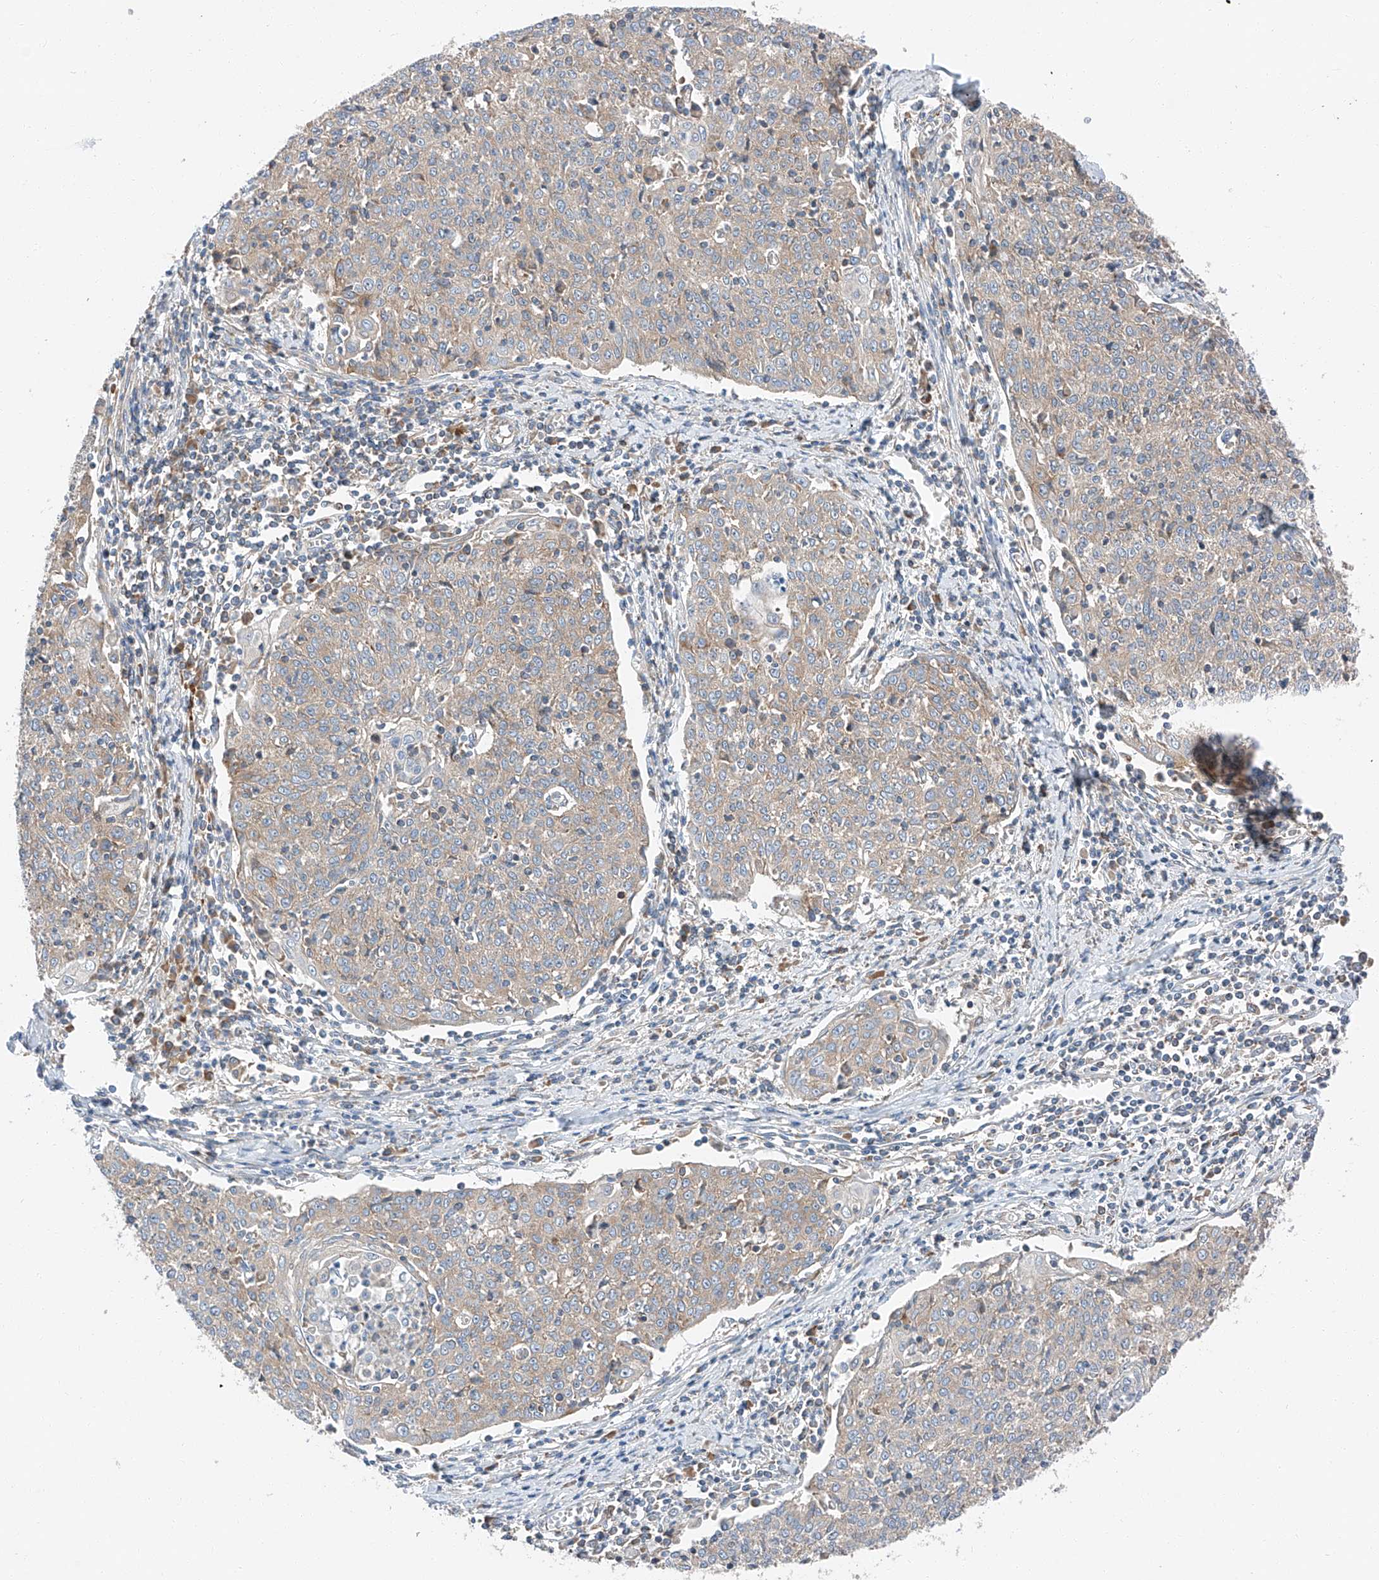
{"staining": {"intensity": "weak", "quantity": "25%-75%", "location": "cytoplasmic/membranous"}, "tissue": "cervical cancer", "cell_type": "Tumor cells", "image_type": "cancer", "snomed": [{"axis": "morphology", "description": "Squamous cell carcinoma, NOS"}, {"axis": "topography", "description": "Cervix"}], "caption": "Weak cytoplasmic/membranous staining is present in approximately 25%-75% of tumor cells in squamous cell carcinoma (cervical). The staining is performed using DAB brown chromogen to label protein expression. The nuclei are counter-stained blue using hematoxylin.", "gene": "ZC3H15", "patient": {"sex": "female", "age": 48}}